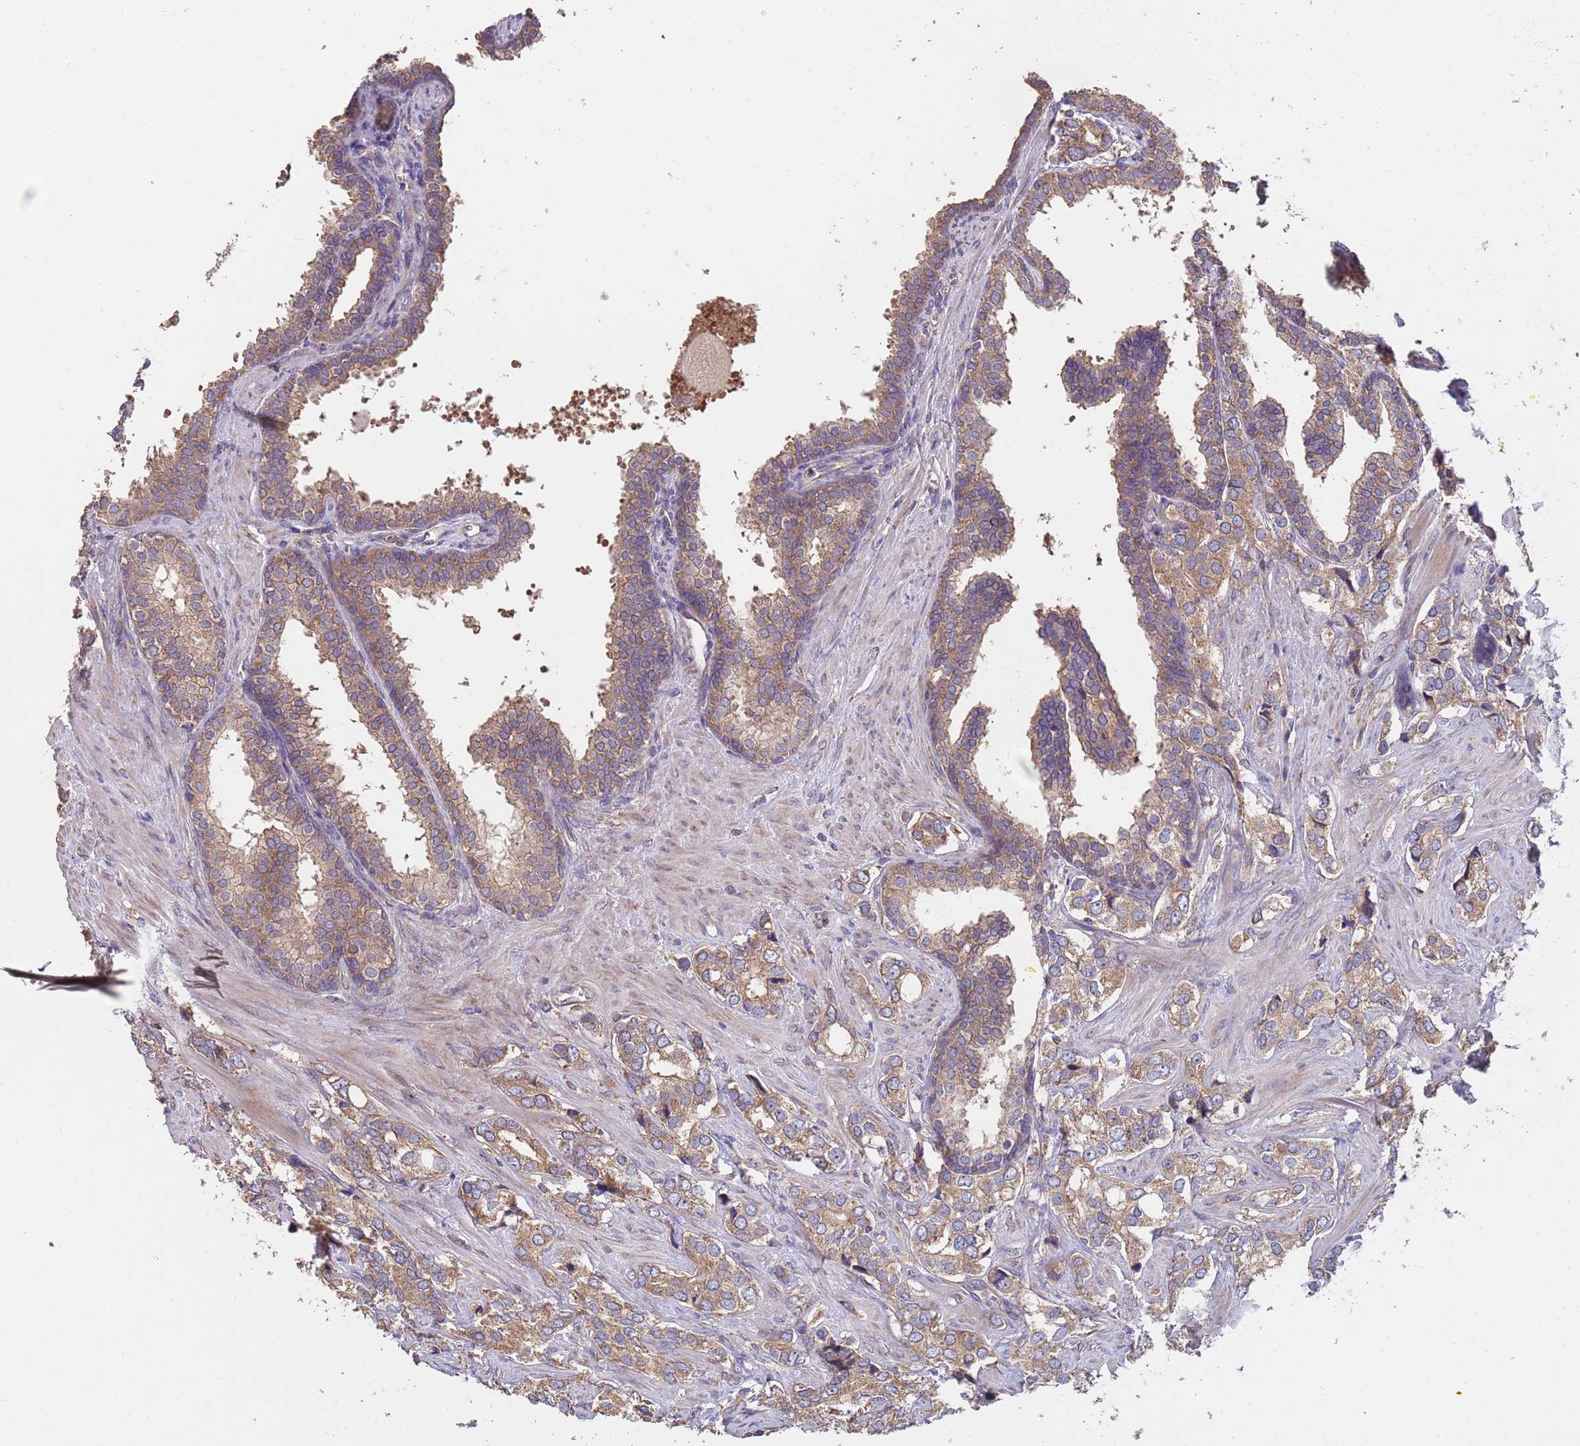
{"staining": {"intensity": "moderate", "quantity": ">75%", "location": "cytoplasmic/membranous"}, "tissue": "prostate cancer", "cell_type": "Tumor cells", "image_type": "cancer", "snomed": [{"axis": "morphology", "description": "Adenocarcinoma, High grade"}, {"axis": "topography", "description": "Prostate"}], "caption": "This is a histology image of immunohistochemistry (IHC) staining of prostate cancer (adenocarcinoma (high-grade)), which shows moderate staining in the cytoplasmic/membranous of tumor cells.", "gene": "EEF1AKMT1", "patient": {"sex": "male", "age": 66}}